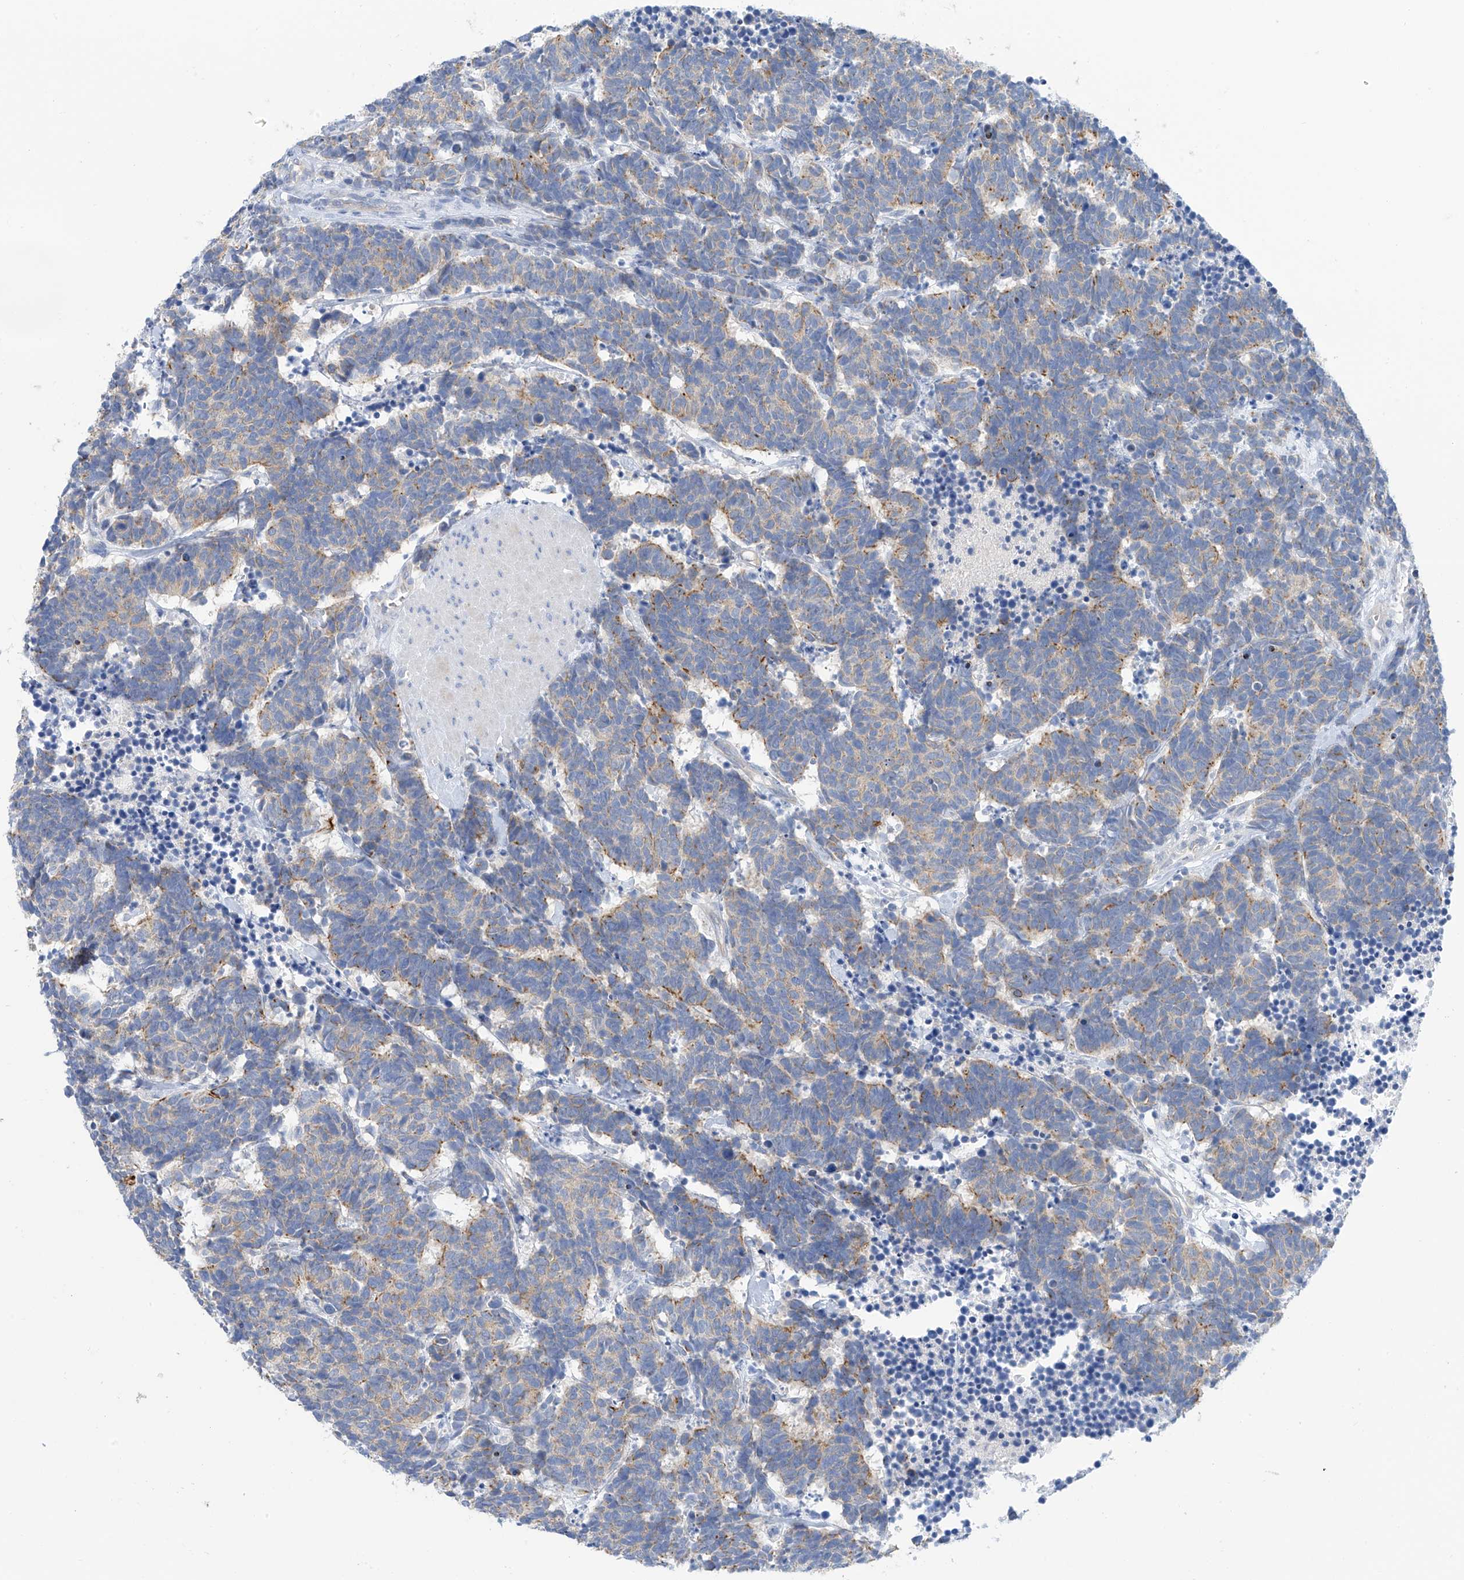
{"staining": {"intensity": "moderate", "quantity": "<25%", "location": "cytoplasmic/membranous"}, "tissue": "carcinoid", "cell_type": "Tumor cells", "image_type": "cancer", "snomed": [{"axis": "morphology", "description": "Carcinoma, NOS"}, {"axis": "morphology", "description": "Carcinoid, malignant, NOS"}, {"axis": "topography", "description": "Urinary bladder"}], "caption": "Carcinoid (malignant) stained with a protein marker reveals moderate staining in tumor cells.", "gene": "PIK3C2B", "patient": {"sex": "male", "age": 57}}